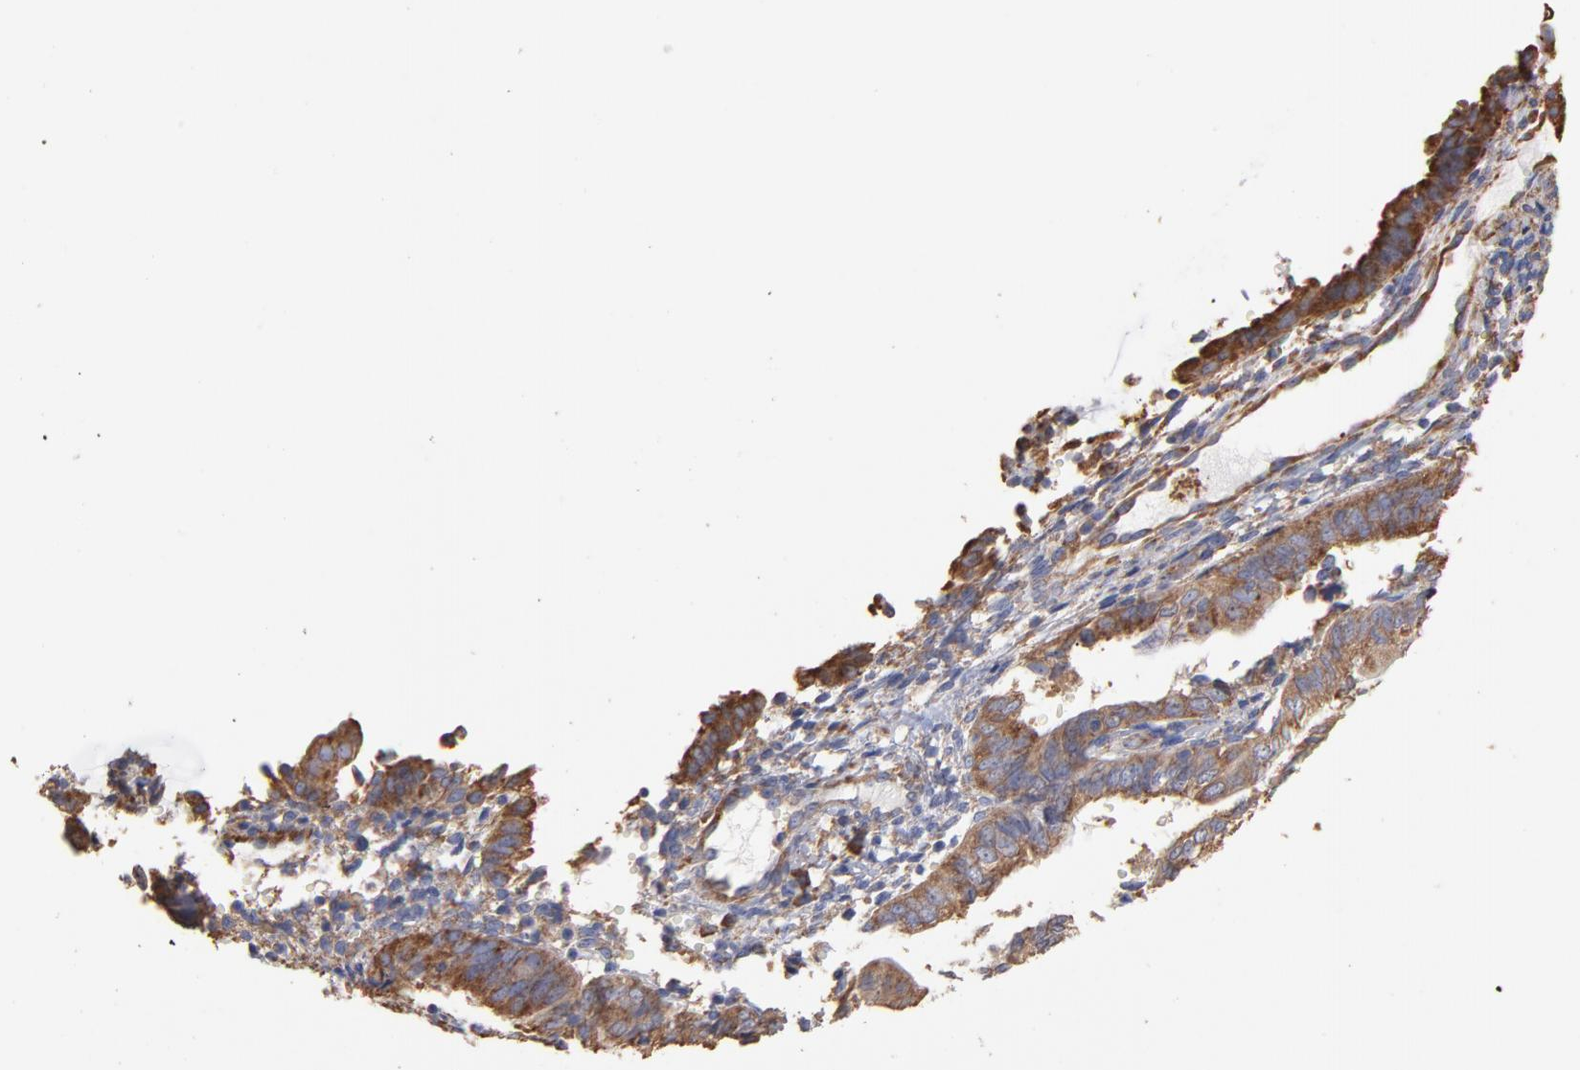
{"staining": {"intensity": "moderate", "quantity": "25%-75%", "location": "cytoplasmic/membranous"}, "tissue": "endometrial cancer", "cell_type": "Tumor cells", "image_type": "cancer", "snomed": [{"axis": "morphology", "description": "Adenocarcinoma, NOS"}, {"axis": "topography", "description": "Endometrium"}], "caption": "Endometrial cancer tissue exhibits moderate cytoplasmic/membranous staining in approximately 25%-75% of tumor cells, visualized by immunohistochemistry. (DAB (3,3'-diaminobenzidine) IHC, brown staining for protein, blue staining for nuclei).", "gene": "RPL9", "patient": {"sex": "female", "age": 63}}